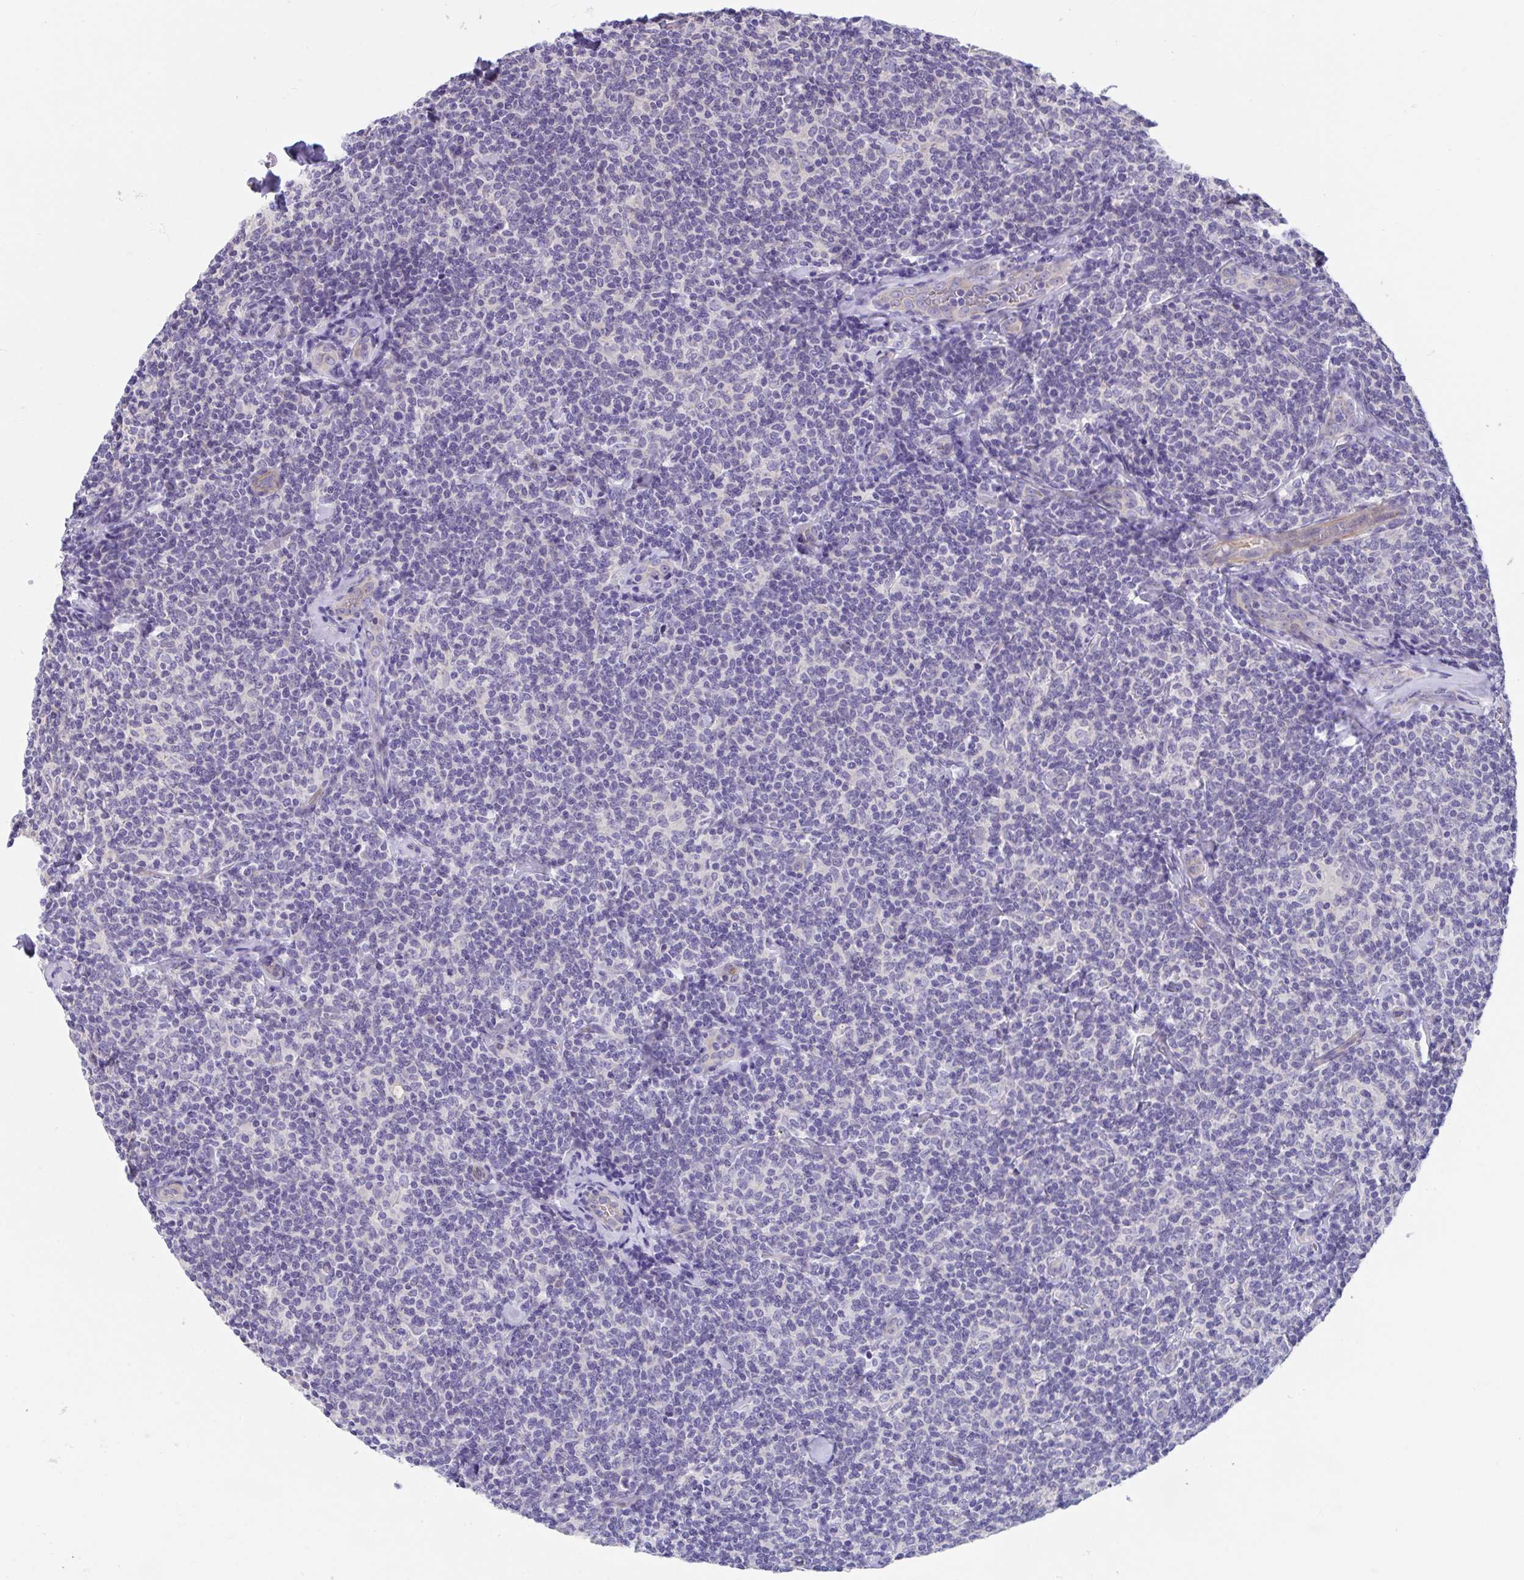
{"staining": {"intensity": "negative", "quantity": "none", "location": "none"}, "tissue": "lymphoma", "cell_type": "Tumor cells", "image_type": "cancer", "snomed": [{"axis": "morphology", "description": "Malignant lymphoma, non-Hodgkin's type, Low grade"}, {"axis": "topography", "description": "Lymph node"}], "caption": "Immunohistochemical staining of human low-grade malignant lymphoma, non-Hodgkin's type reveals no significant expression in tumor cells. Nuclei are stained in blue.", "gene": "TTC30B", "patient": {"sex": "female", "age": 56}}